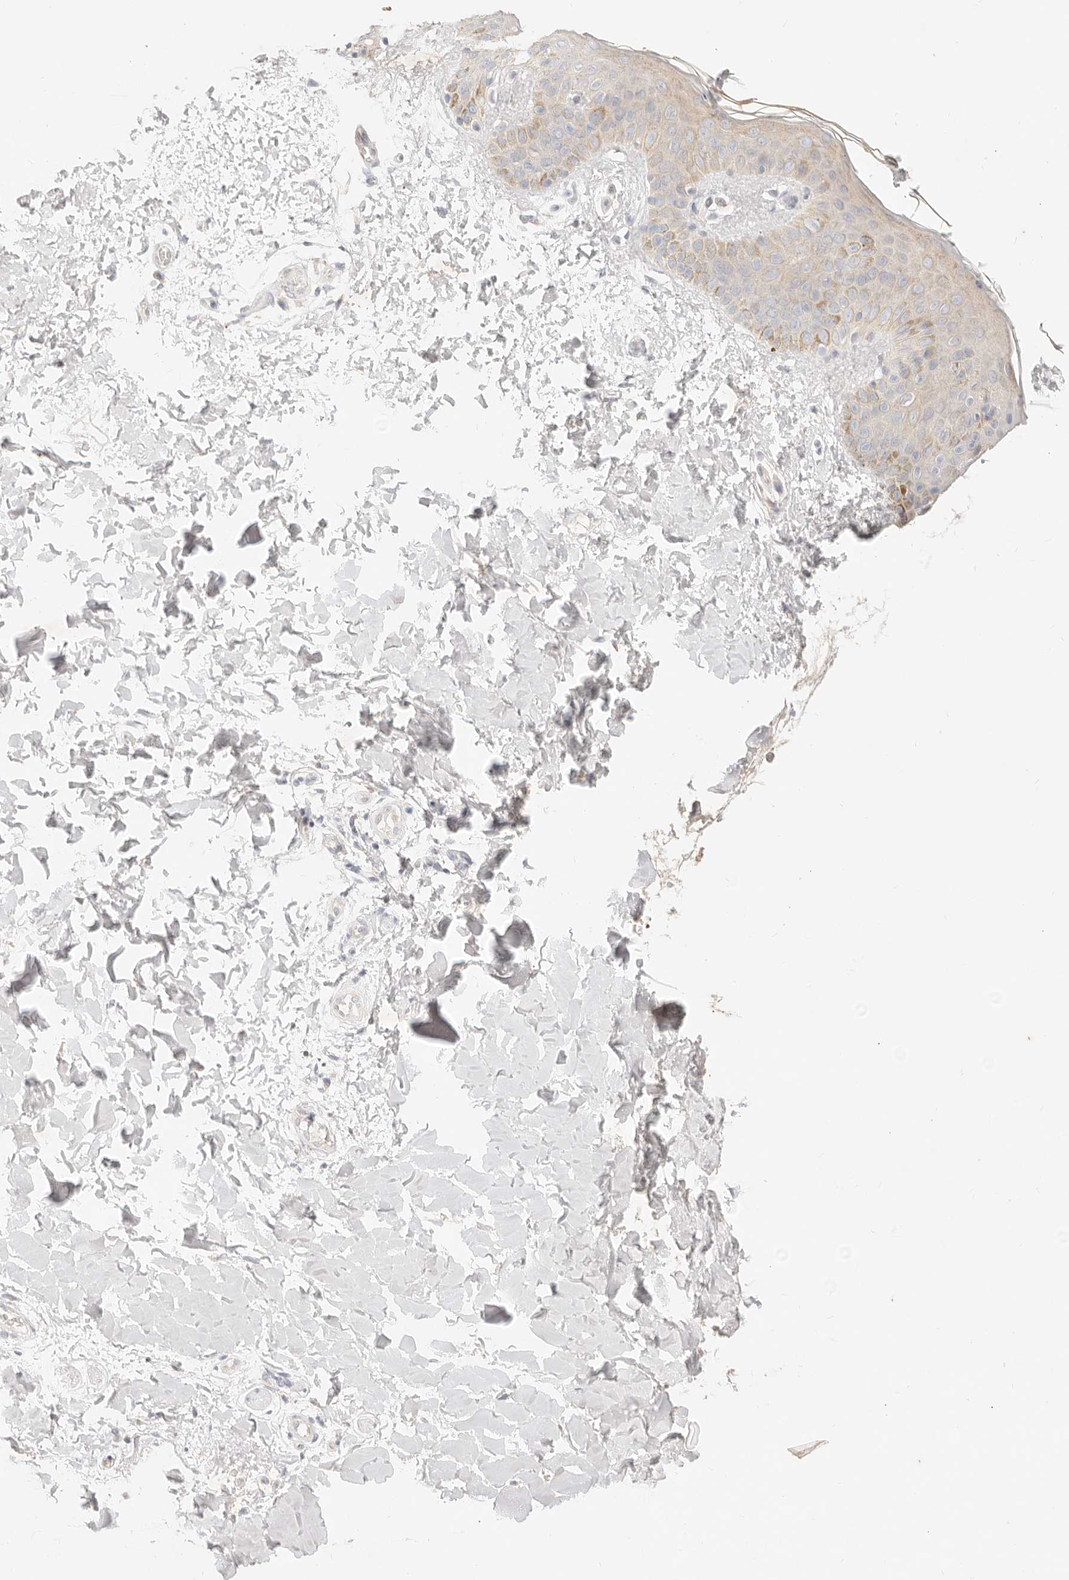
{"staining": {"intensity": "negative", "quantity": "none", "location": "none"}, "tissue": "skin", "cell_type": "Fibroblasts", "image_type": "normal", "snomed": [{"axis": "morphology", "description": "Normal tissue, NOS"}, {"axis": "morphology", "description": "Neoplasm, benign, NOS"}, {"axis": "topography", "description": "Skin"}, {"axis": "topography", "description": "Soft tissue"}], "caption": "IHC micrograph of normal skin stained for a protein (brown), which shows no staining in fibroblasts. Brightfield microscopy of IHC stained with DAB (3,3'-diaminobenzidine) (brown) and hematoxylin (blue), captured at high magnification.", "gene": "ACOX1", "patient": {"sex": "male", "age": 26}}